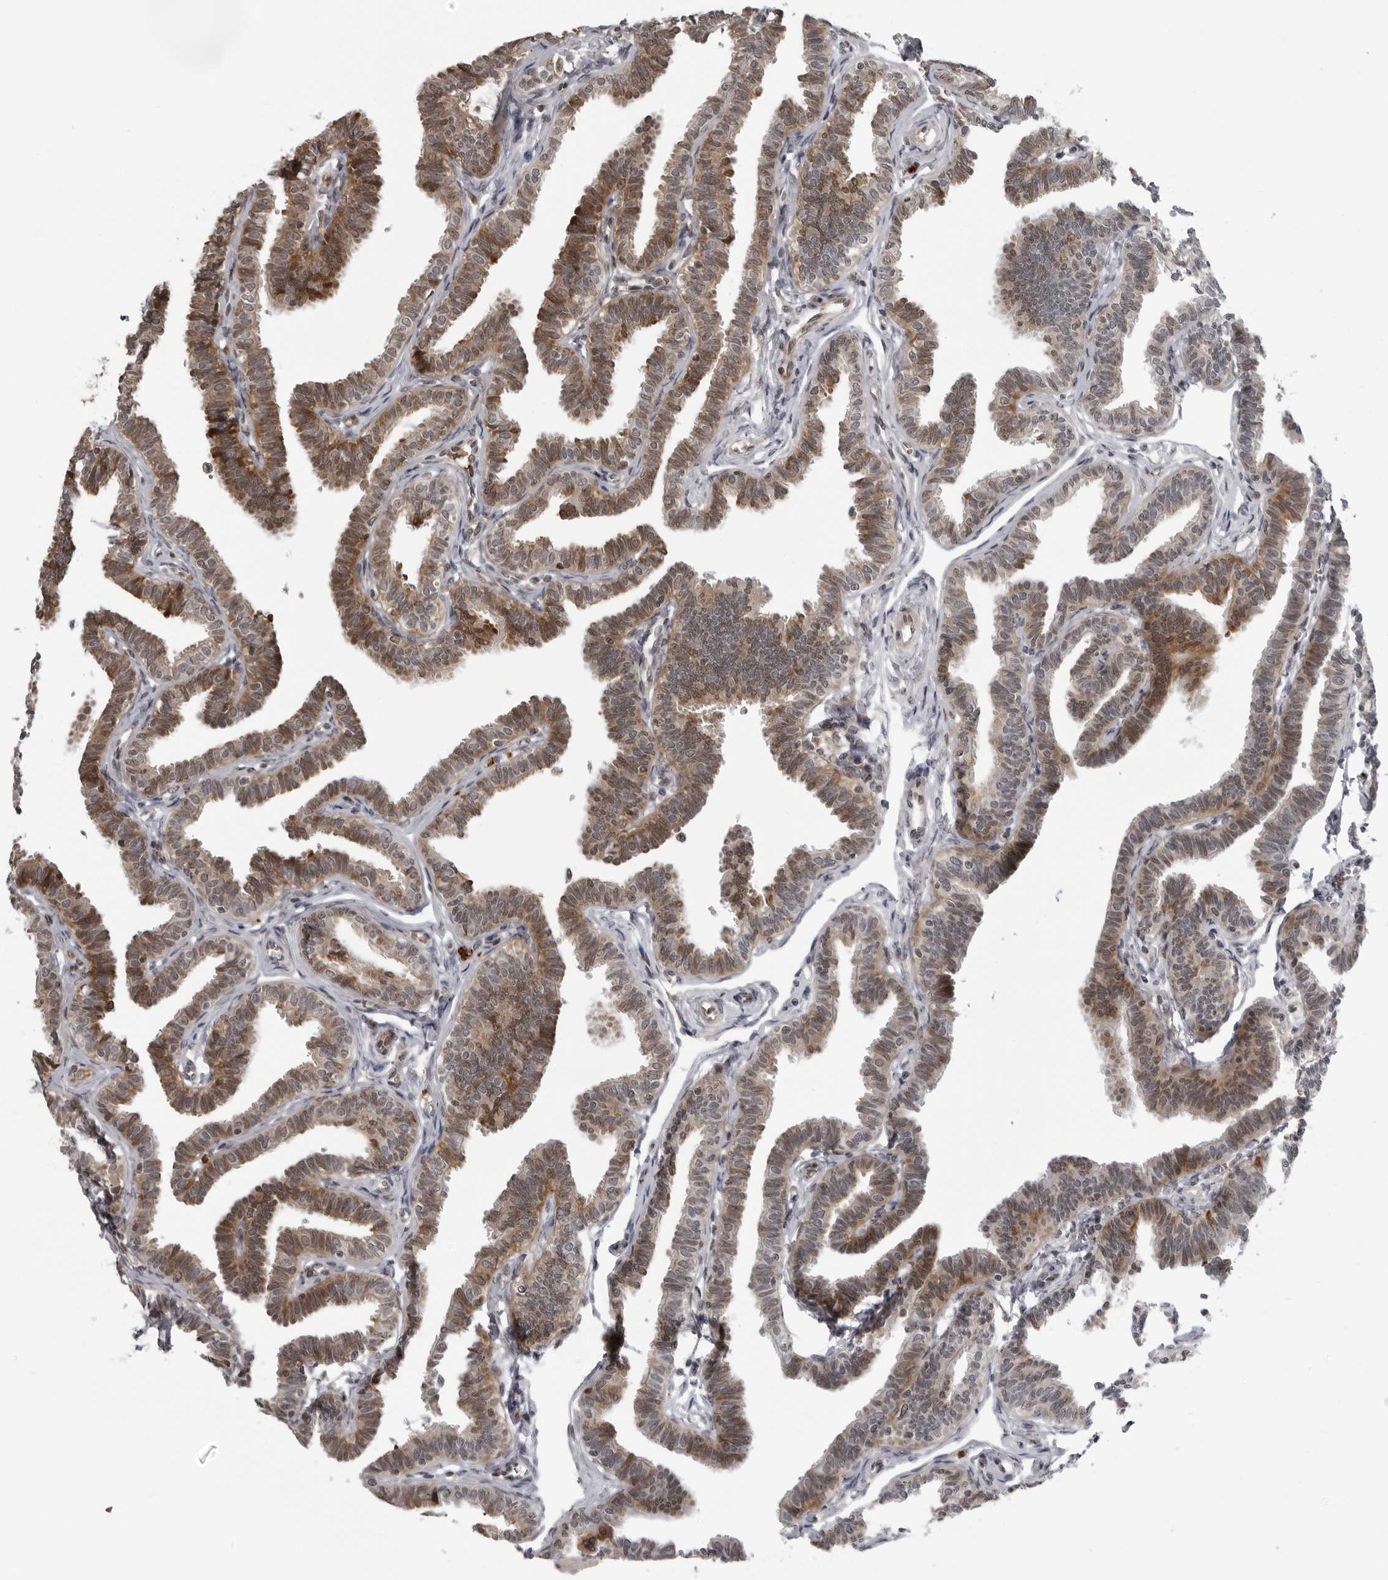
{"staining": {"intensity": "moderate", "quantity": ">75%", "location": "cytoplasmic/membranous"}, "tissue": "fallopian tube", "cell_type": "Glandular cells", "image_type": "normal", "snomed": [{"axis": "morphology", "description": "Normal tissue, NOS"}, {"axis": "topography", "description": "Fallopian tube"}, {"axis": "topography", "description": "Ovary"}], "caption": "Moderate cytoplasmic/membranous protein staining is identified in about >75% of glandular cells in fallopian tube. (DAB IHC, brown staining for protein, blue staining for nuclei).", "gene": "THOP1", "patient": {"sex": "female", "age": 23}}